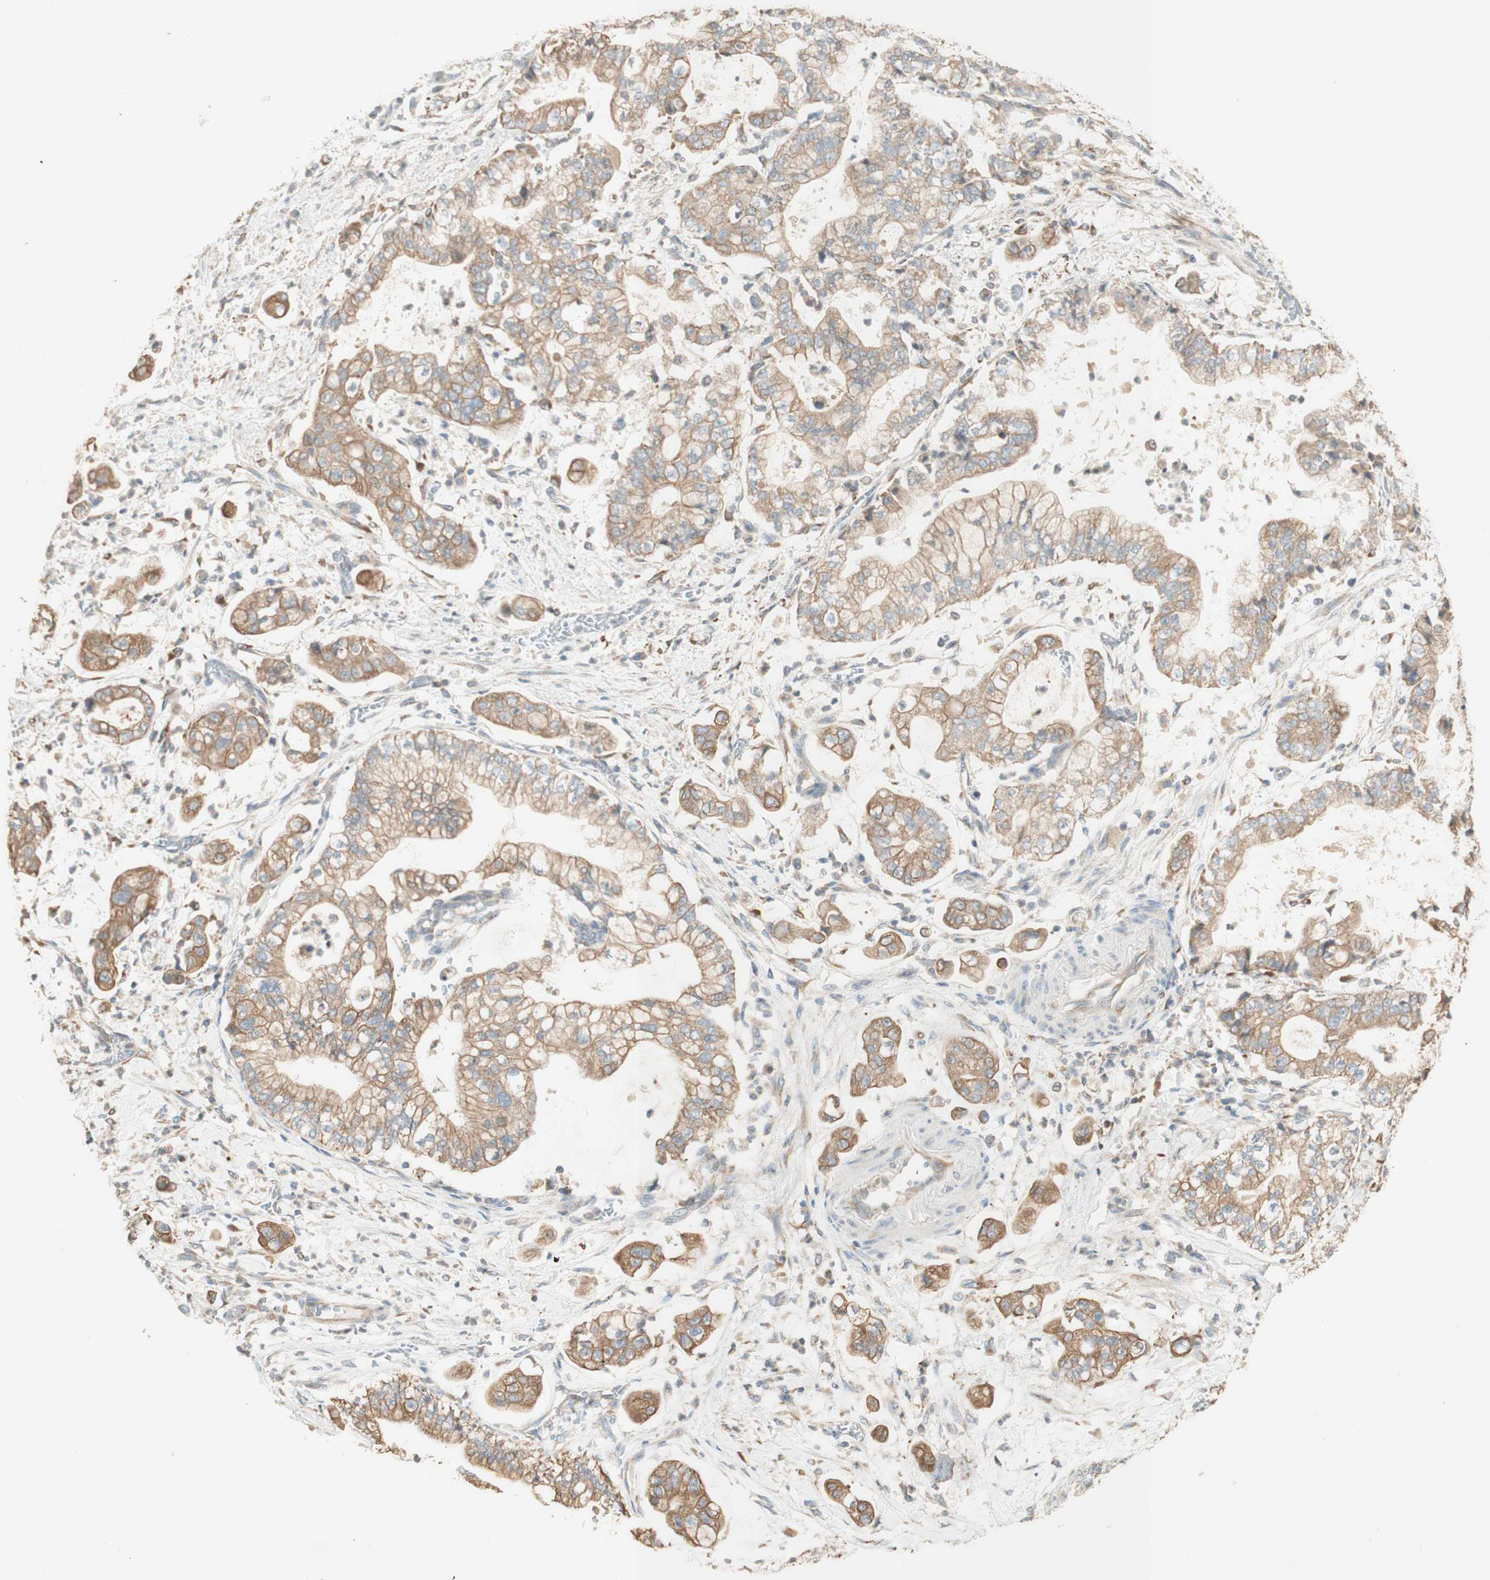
{"staining": {"intensity": "moderate", "quantity": ">75%", "location": "cytoplasmic/membranous"}, "tissue": "stomach cancer", "cell_type": "Tumor cells", "image_type": "cancer", "snomed": [{"axis": "morphology", "description": "Adenocarcinoma, NOS"}, {"axis": "topography", "description": "Stomach"}], "caption": "Immunohistochemical staining of human adenocarcinoma (stomach) reveals medium levels of moderate cytoplasmic/membranous protein positivity in approximately >75% of tumor cells.", "gene": "CLCN2", "patient": {"sex": "male", "age": 76}}